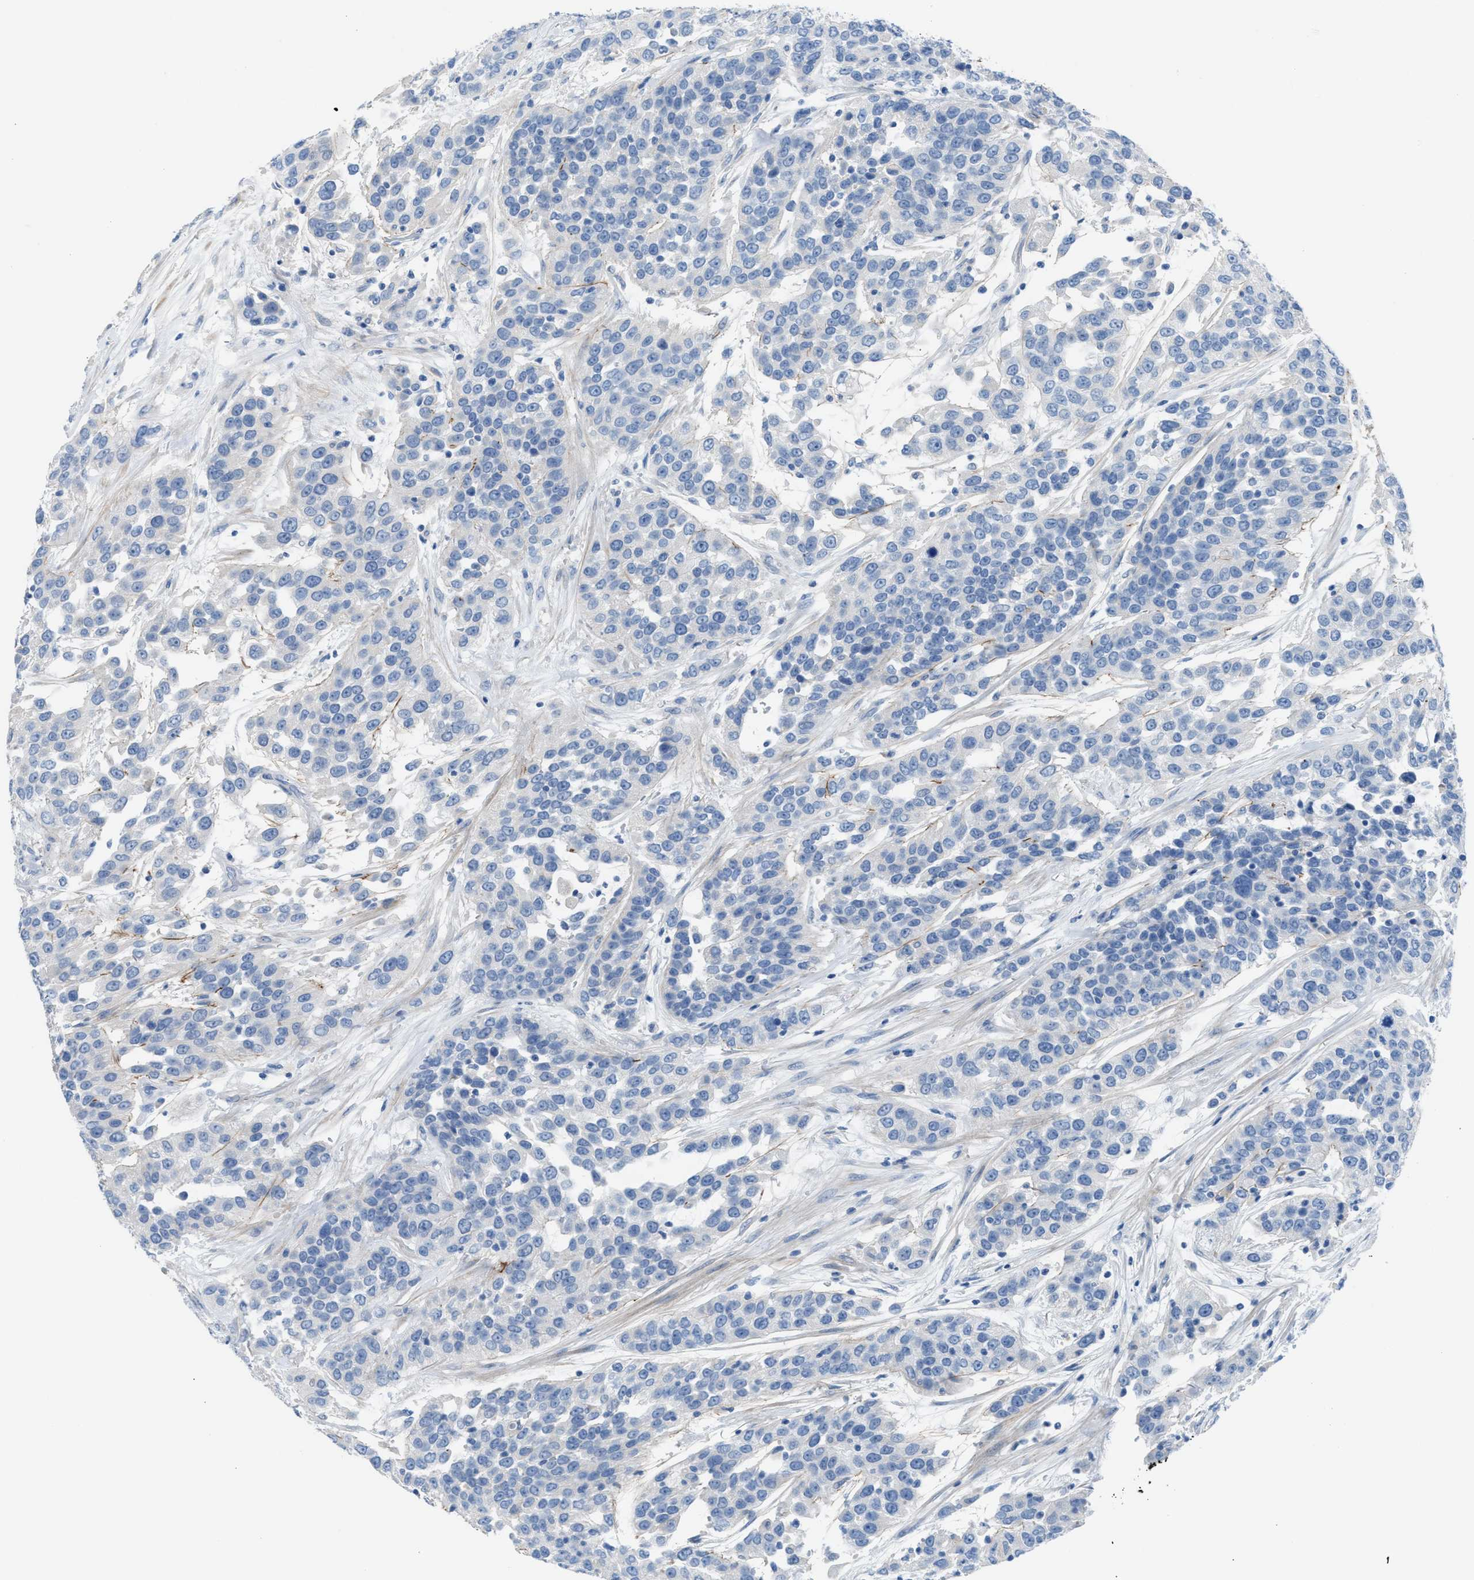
{"staining": {"intensity": "negative", "quantity": "none", "location": "none"}, "tissue": "urothelial cancer", "cell_type": "Tumor cells", "image_type": "cancer", "snomed": [{"axis": "morphology", "description": "Urothelial carcinoma, High grade"}, {"axis": "topography", "description": "Urinary bladder"}], "caption": "Image shows no significant protein expression in tumor cells of urothelial cancer.", "gene": "ASPA", "patient": {"sex": "female", "age": 80}}